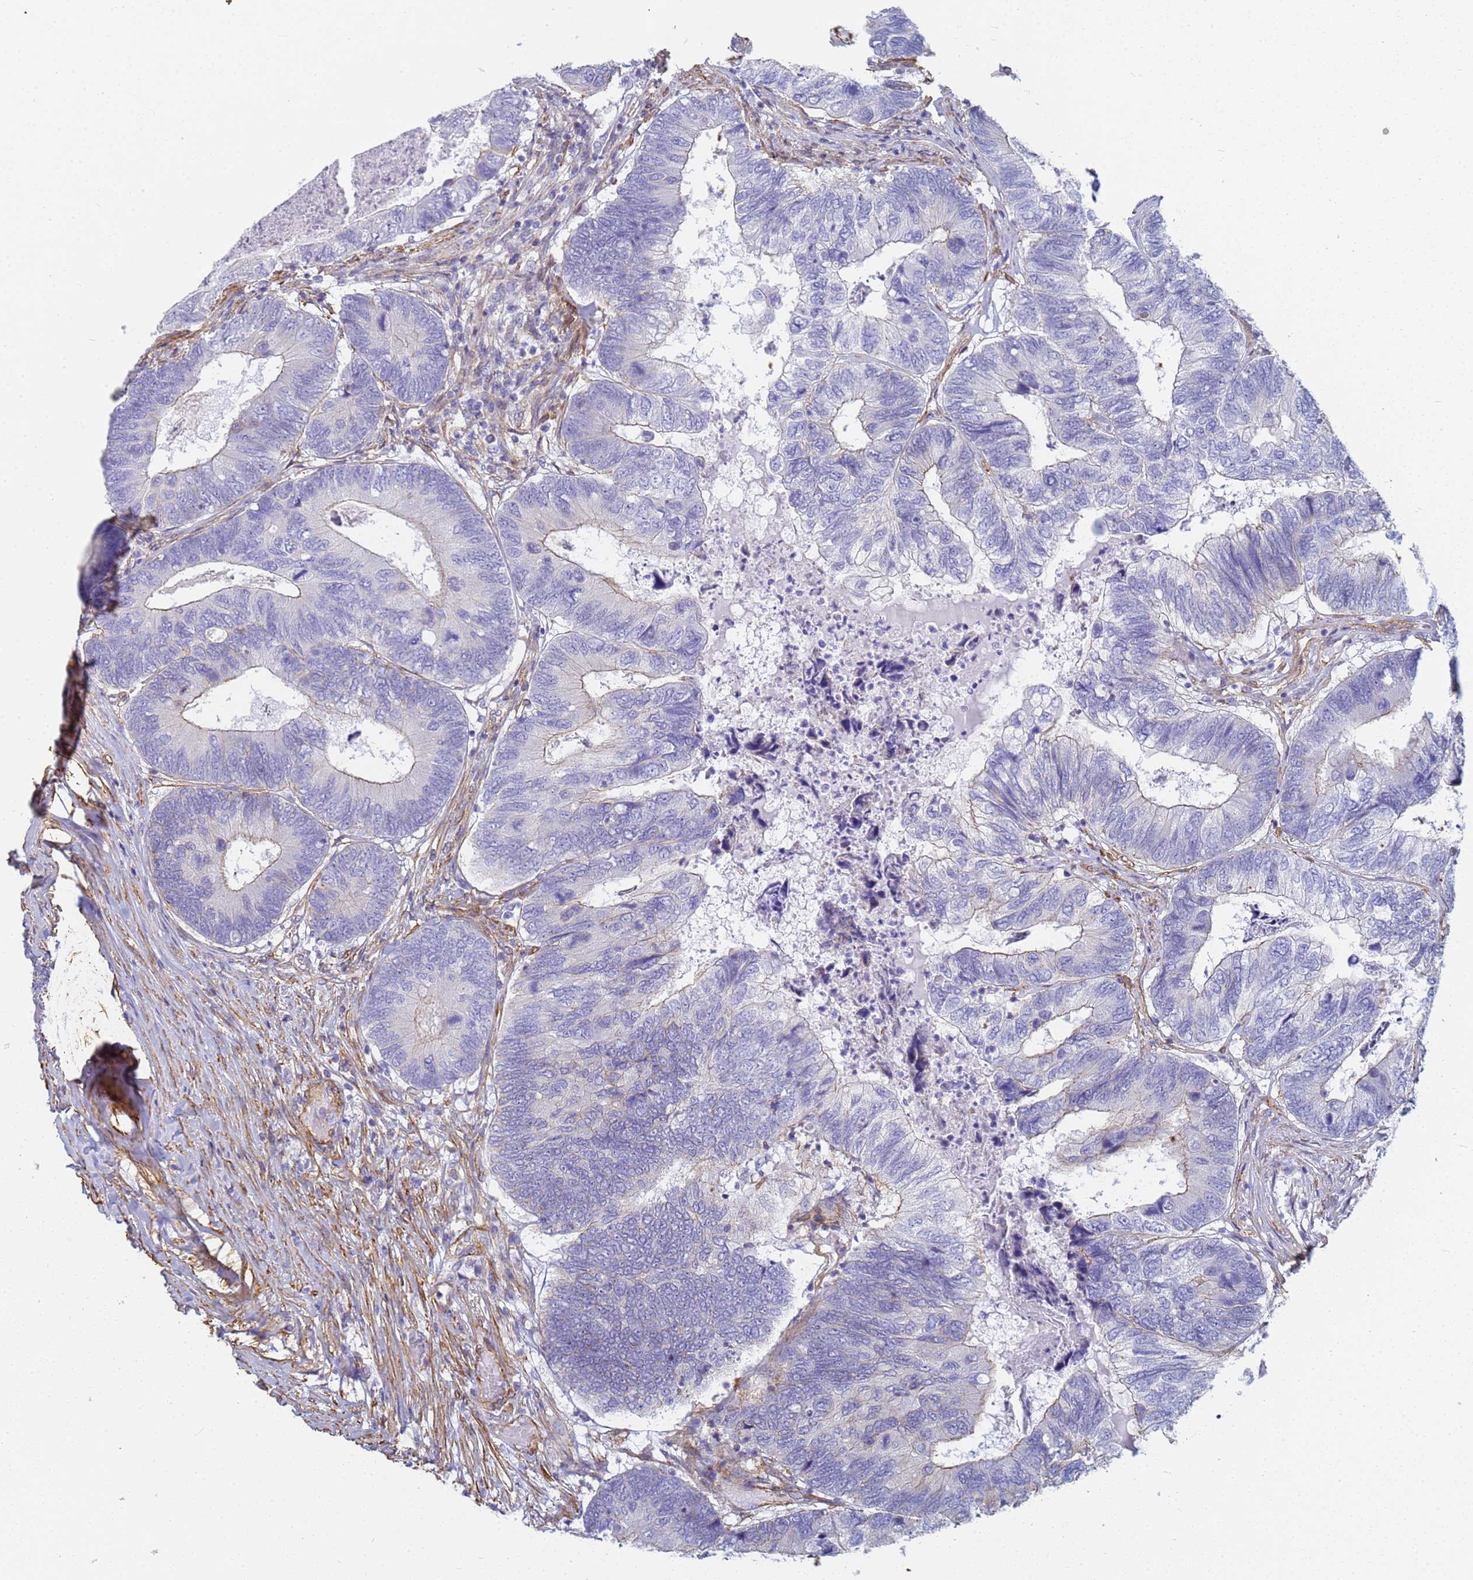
{"staining": {"intensity": "negative", "quantity": "none", "location": "none"}, "tissue": "colorectal cancer", "cell_type": "Tumor cells", "image_type": "cancer", "snomed": [{"axis": "morphology", "description": "Adenocarcinoma, NOS"}, {"axis": "topography", "description": "Colon"}], "caption": "DAB (3,3'-diaminobenzidine) immunohistochemical staining of adenocarcinoma (colorectal) demonstrates no significant positivity in tumor cells.", "gene": "TPM1", "patient": {"sex": "female", "age": 67}}